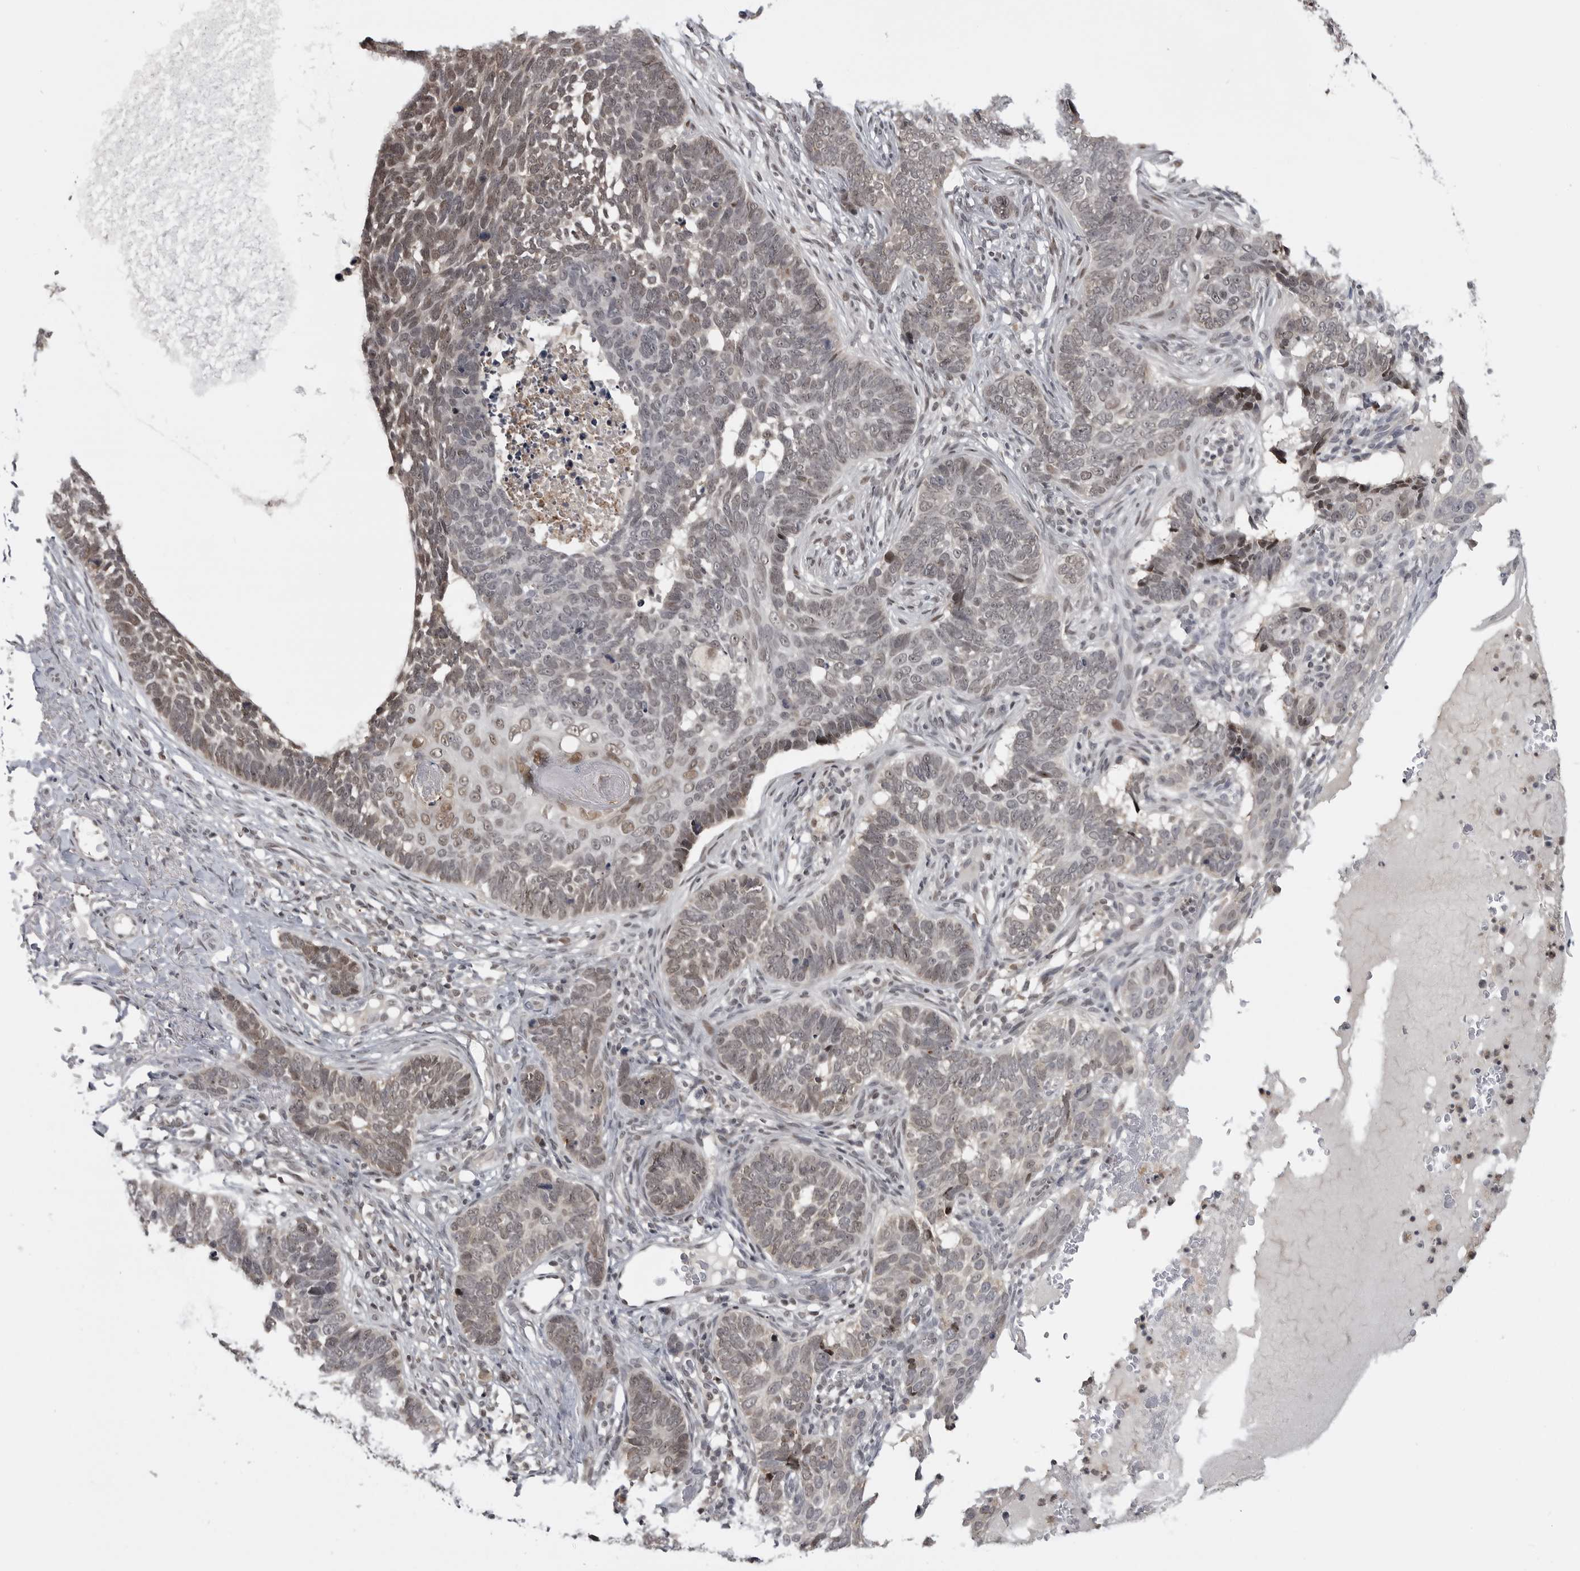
{"staining": {"intensity": "weak", "quantity": ">75%", "location": "nuclear"}, "tissue": "skin cancer", "cell_type": "Tumor cells", "image_type": "cancer", "snomed": [{"axis": "morphology", "description": "Normal tissue, NOS"}, {"axis": "morphology", "description": "Basal cell carcinoma"}, {"axis": "topography", "description": "Skin"}], "caption": "This is an image of immunohistochemistry staining of skin basal cell carcinoma, which shows weak positivity in the nuclear of tumor cells.", "gene": "C8orf58", "patient": {"sex": "male", "age": 77}}